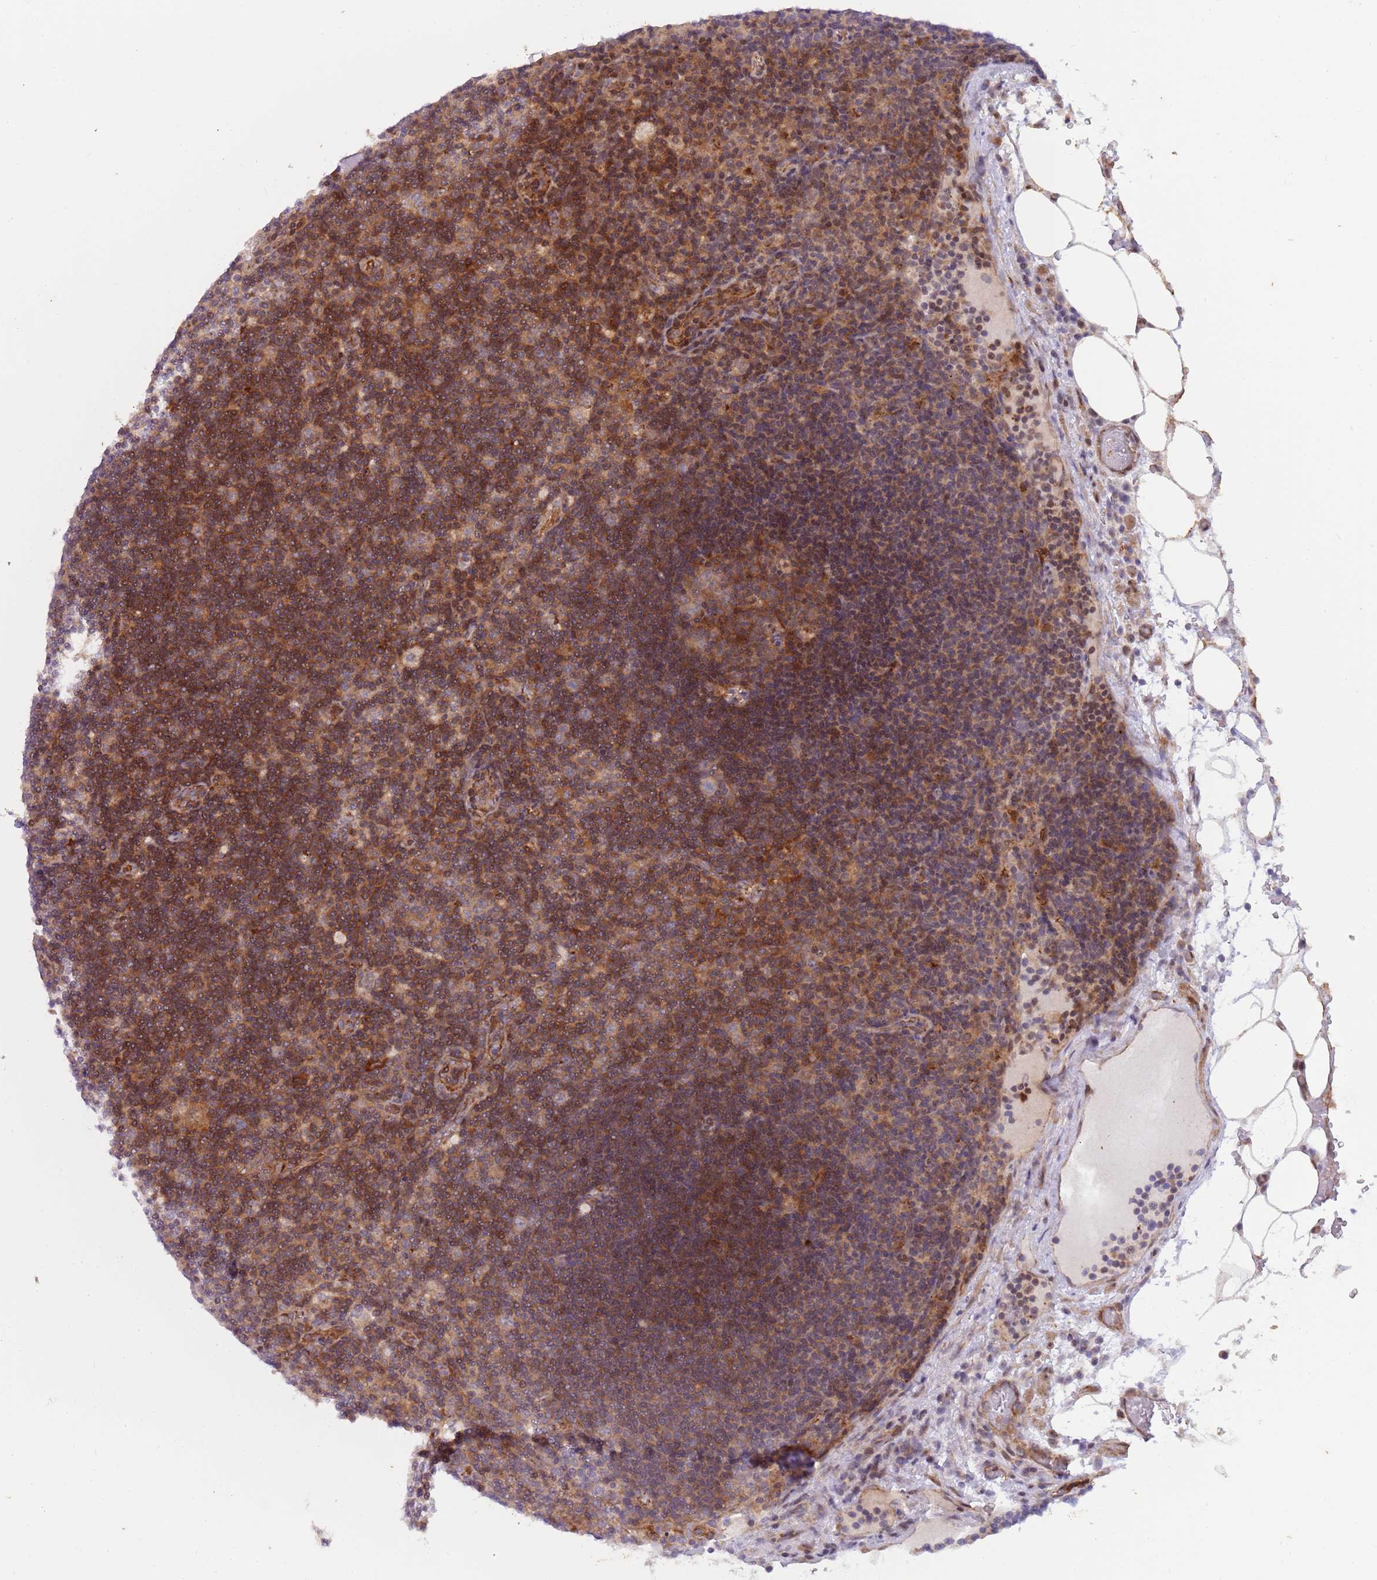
{"staining": {"intensity": "moderate", "quantity": "<25%", "location": "cytoplasmic/membranous"}, "tissue": "lymph node", "cell_type": "Germinal center cells", "image_type": "normal", "snomed": [{"axis": "morphology", "description": "Normal tissue, NOS"}, {"axis": "topography", "description": "Lymph node"}], "caption": "IHC histopathology image of benign lymph node: lymph node stained using immunohistochemistry (IHC) reveals low levels of moderate protein expression localized specifically in the cytoplasmic/membranous of germinal center cells, appearing as a cytoplasmic/membranous brown color.", "gene": "ITGB6", "patient": {"sex": "male", "age": 58}}